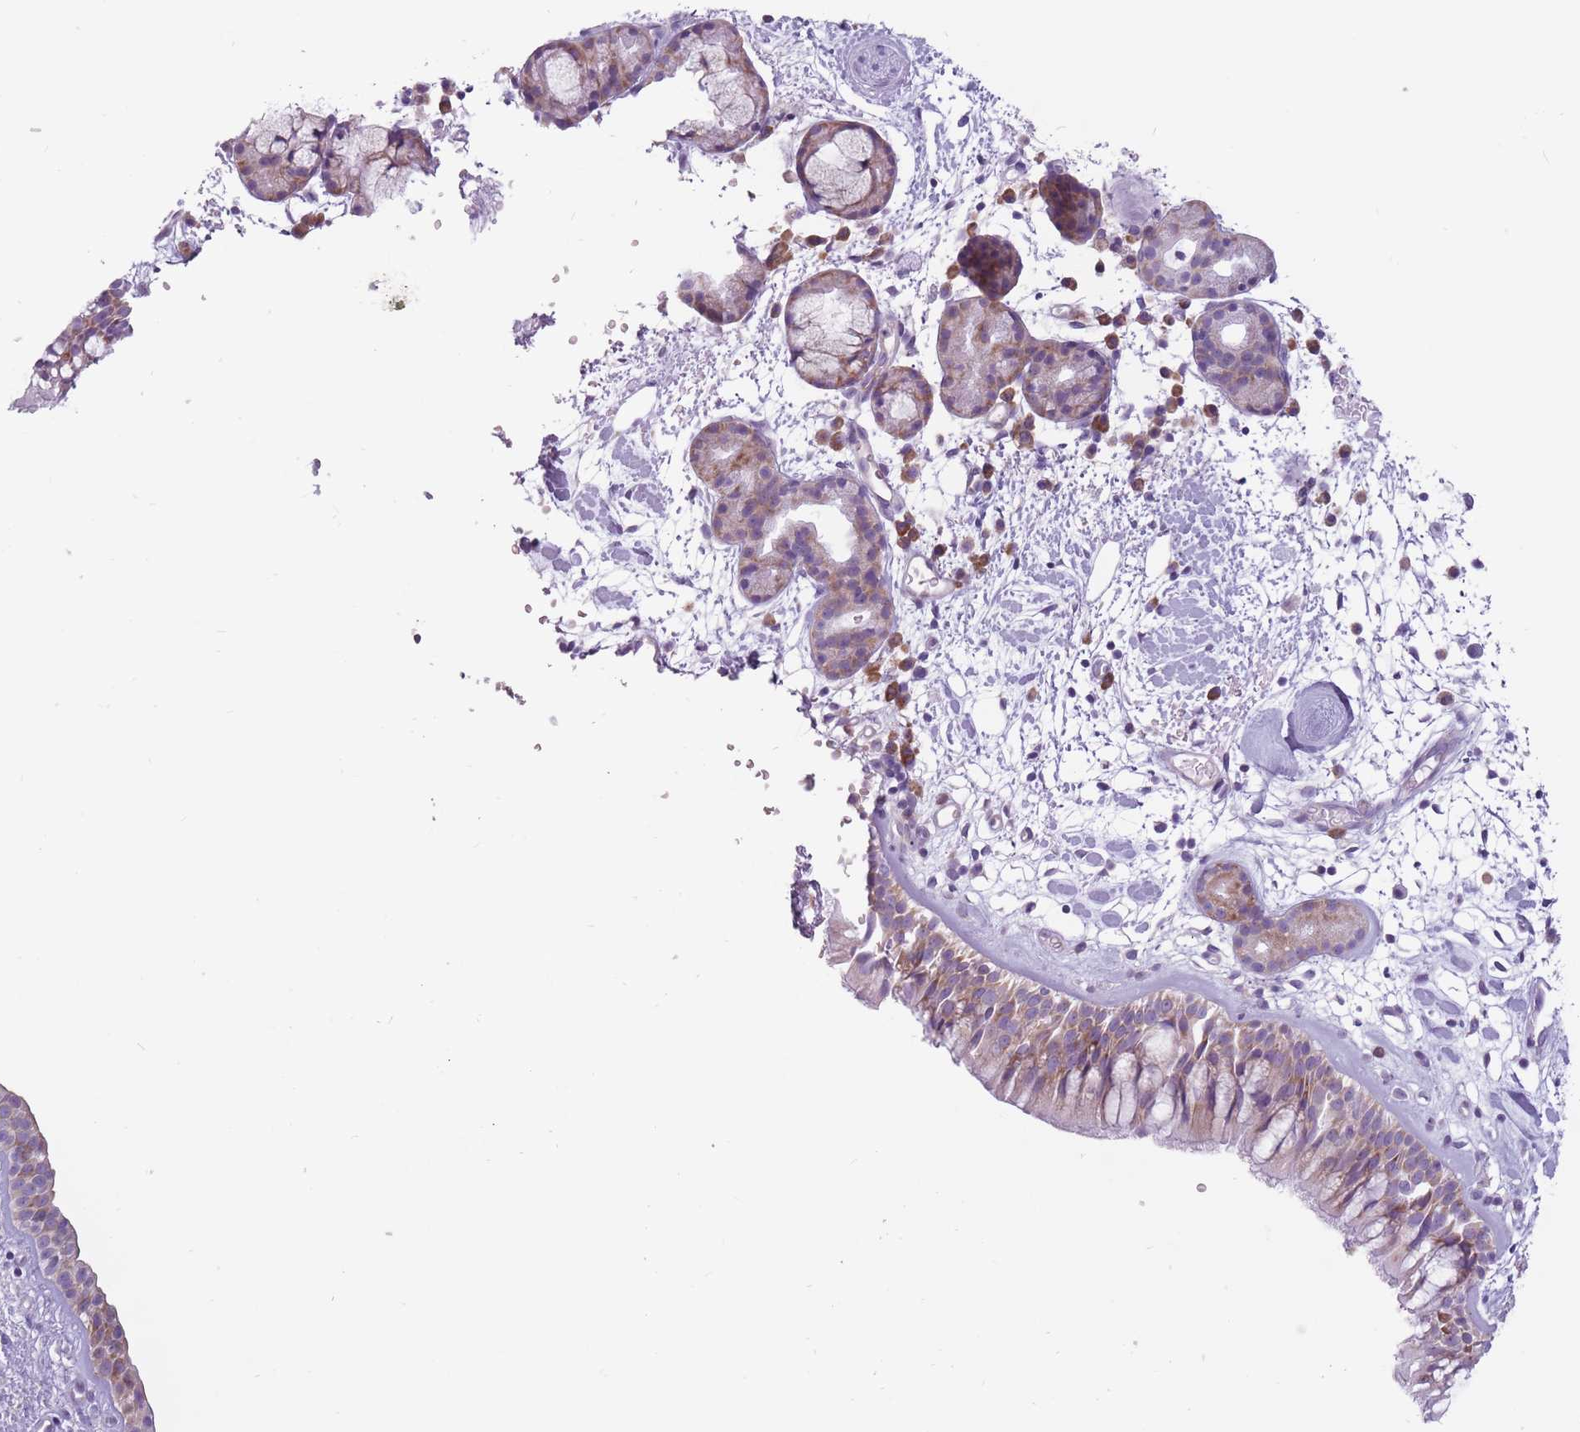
{"staining": {"intensity": "weak", "quantity": ">75%", "location": "cytoplasmic/membranous"}, "tissue": "nasopharynx", "cell_type": "Respiratory epithelial cells", "image_type": "normal", "snomed": [{"axis": "morphology", "description": "Normal tissue, NOS"}, {"axis": "topography", "description": "Nasopharynx"}], "caption": "Immunohistochemical staining of benign human nasopharynx shows weak cytoplasmic/membranous protein staining in approximately >75% of respiratory epithelial cells. The protein of interest is shown in brown color, while the nuclei are stained blue.", "gene": "RPL18", "patient": {"sex": "male", "age": 65}}